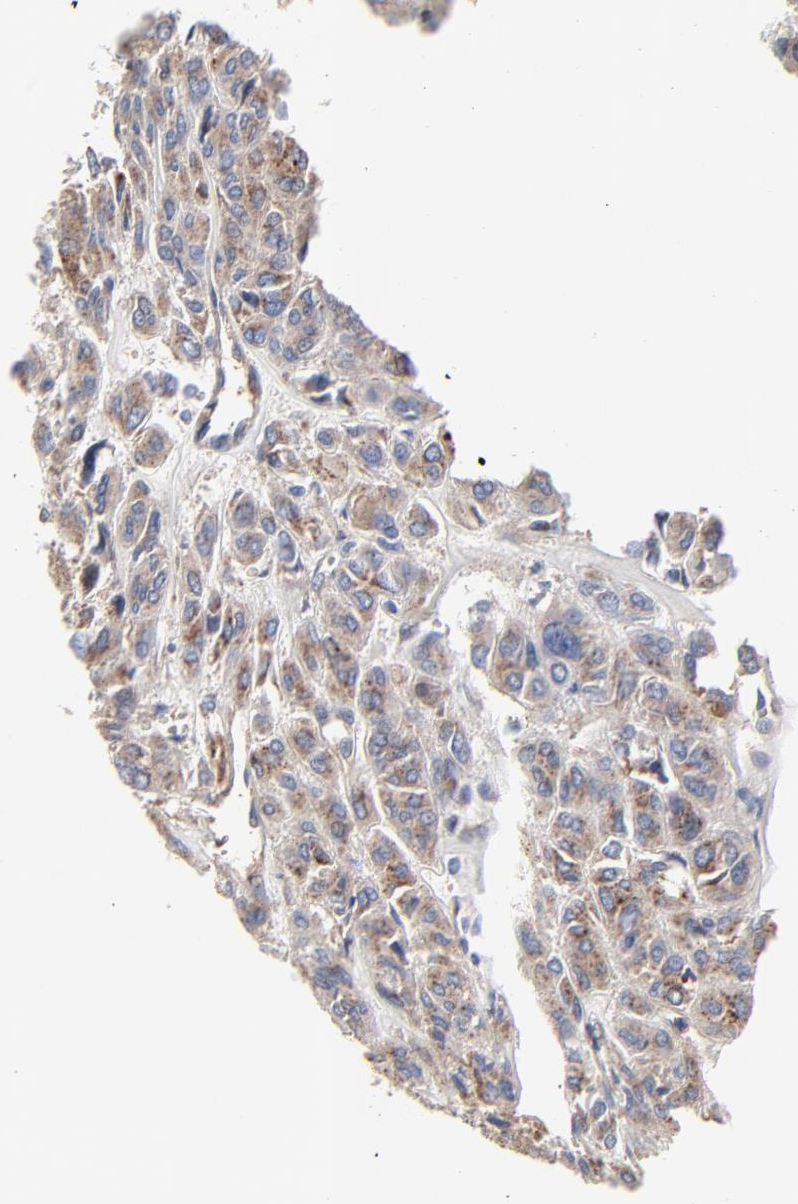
{"staining": {"intensity": "moderate", "quantity": ">75%", "location": "cytoplasmic/membranous"}, "tissue": "thyroid cancer", "cell_type": "Tumor cells", "image_type": "cancer", "snomed": [{"axis": "morphology", "description": "Follicular adenoma carcinoma, NOS"}, {"axis": "topography", "description": "Thyroid gland"}], "caption": "Immunohistochemistry of human thyroid follicular adenoma carcinoma displays medium levels of moderate cytoplasmic/membranous expression in approximately >75% of tumor cells.", "gene": "NXF3", "patient": {"sex": "female", "age": 71}}